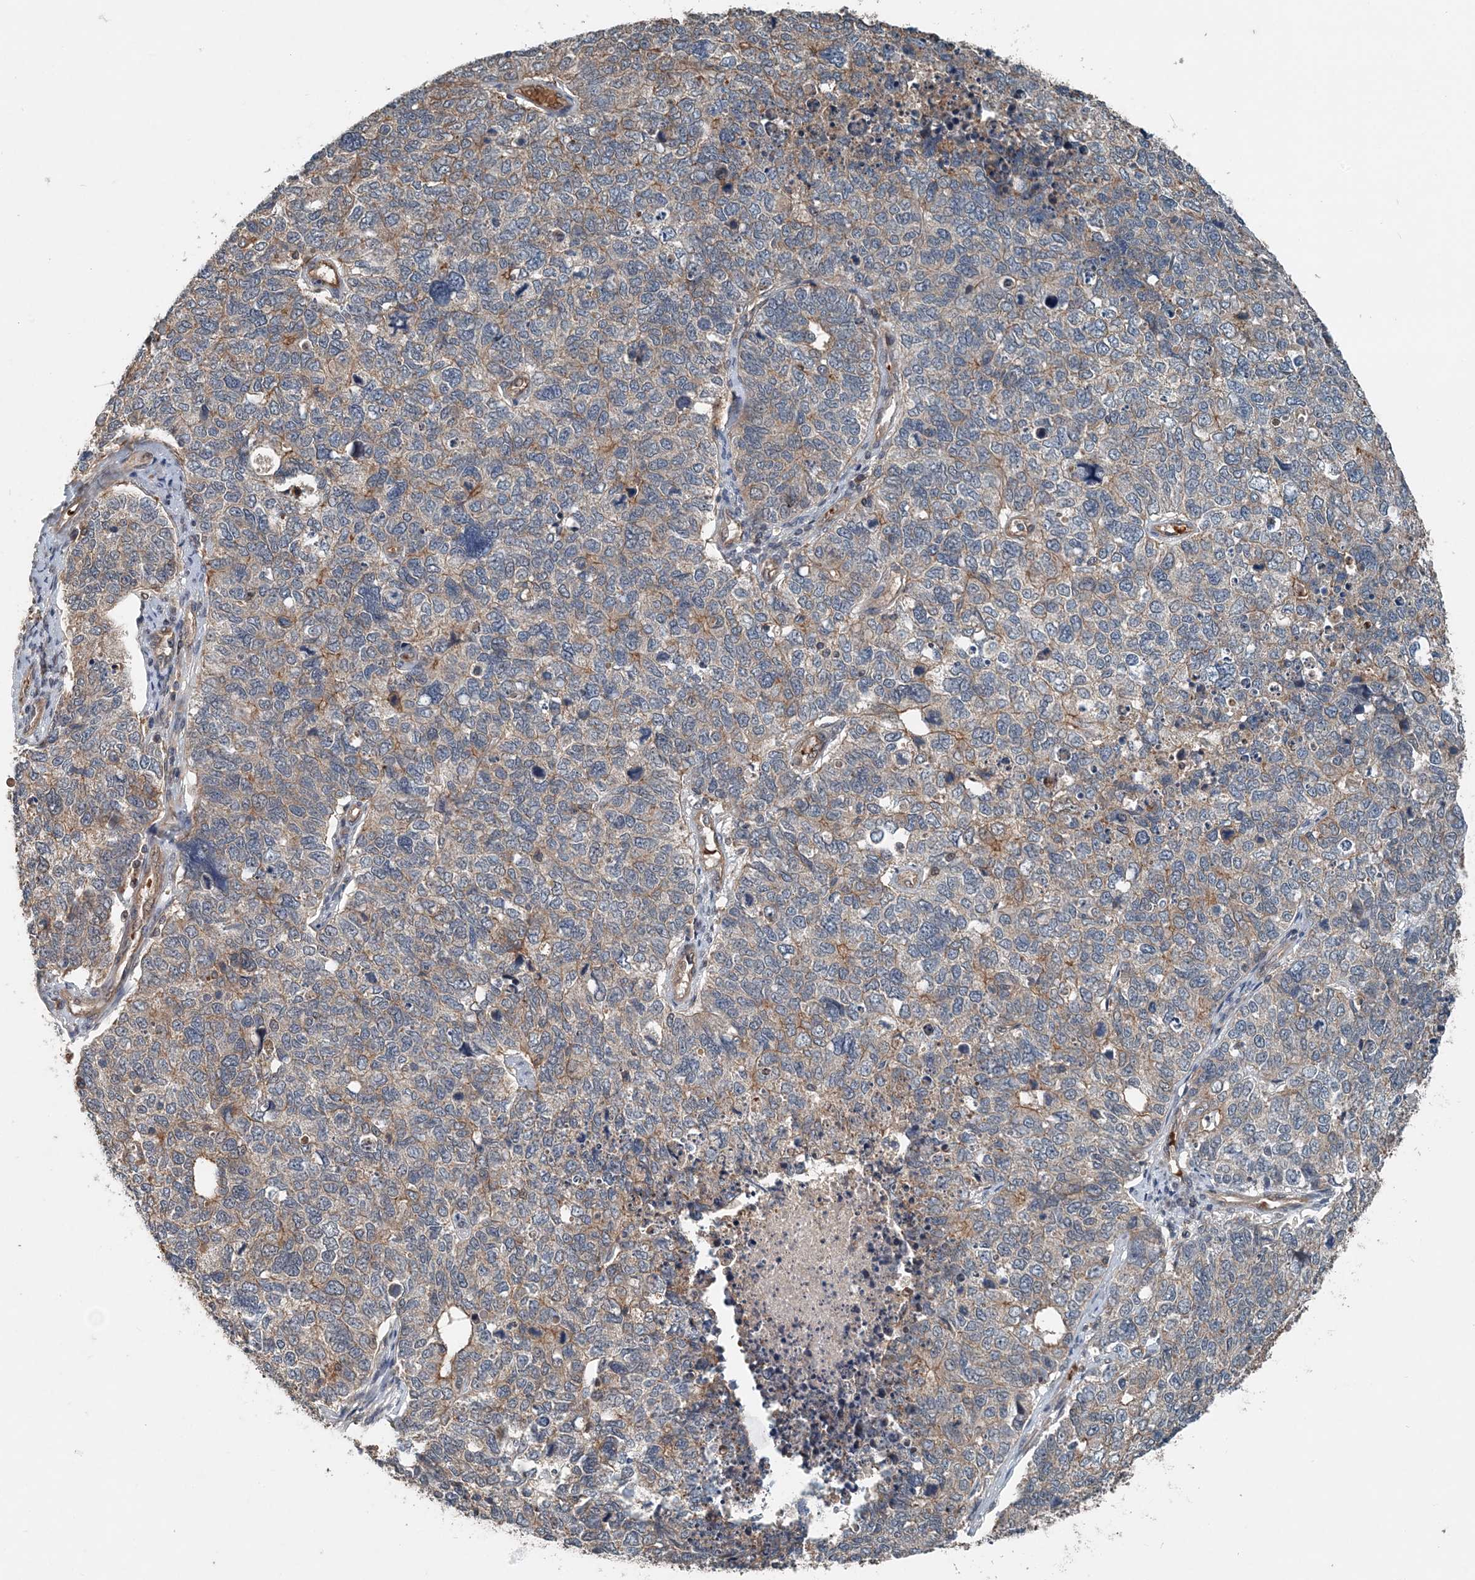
{"staining": {"intensity": "moderate", "quantity": "25%-75%", "location": "cytoplasmic/membranous"}, "tissue": "cervical cancer", "cell_type": "Tumor cells", "image_type": "cancer", "snomed": [{"axis": "morphology", "description": "Squamous cell carcinoma, NOS"}, {"axis": "topography", "description": "Cervix"}], "caption": "DAB (3,3'-diaminobenzidine) immunohistochemical staining of human cervical squamous cell carcinoma exhibits moderate cytoplasmic/membranous protein staining in about 25%-75% of tumor cells.", "gene": "SMPD3", "patient": {"sex": "female", "age": 63}}